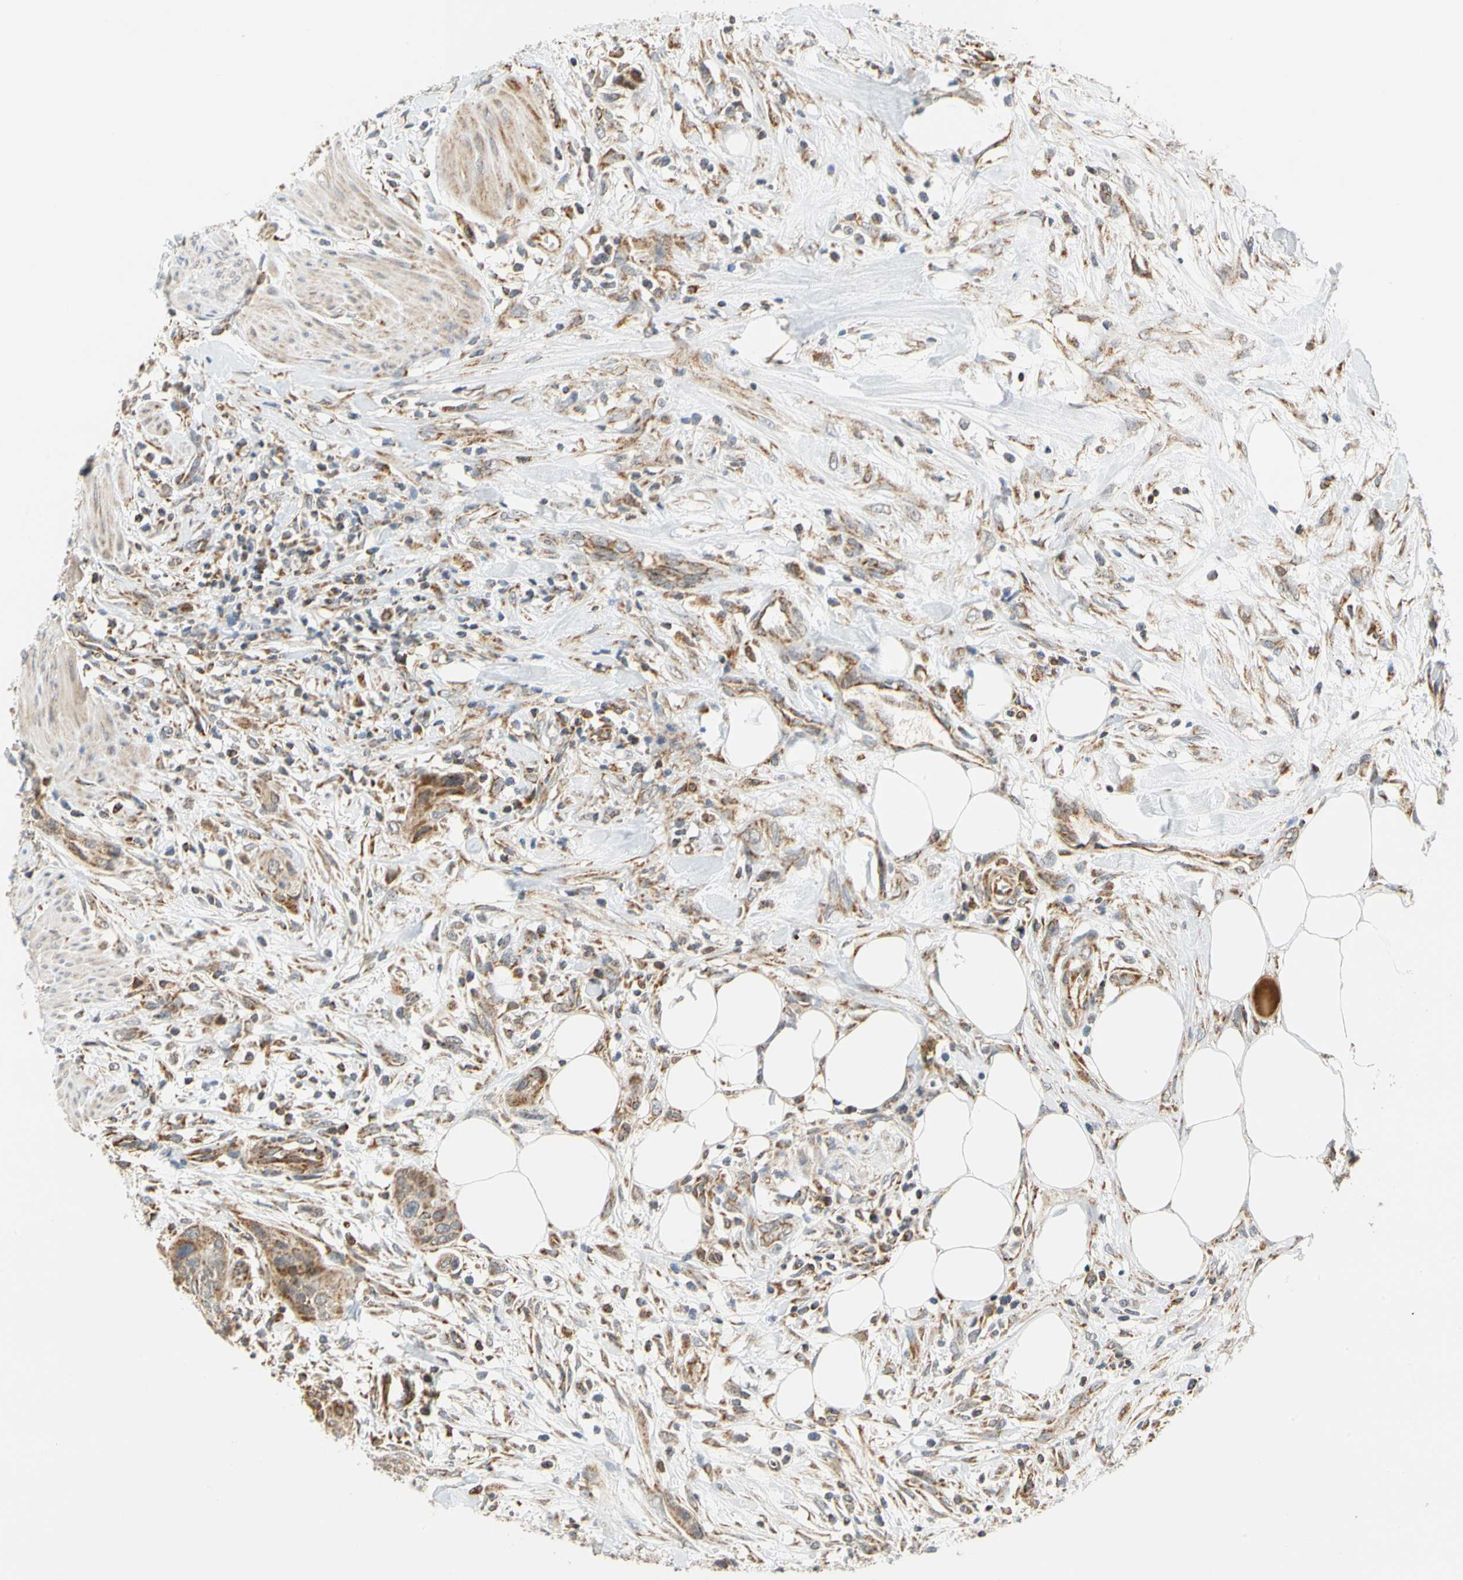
{"staining": {"intensity": "moderate", "quantity": ">75%", "location": "cytoplasmic/membranous"}, "tissue": "urothelial cancer", "cell_type": "Tumor cells", "image_type": "cancer", "snomed": [{"axis": "morphology", "description": "Urothelial carcinoma, High grade"}, {"axis": "topography", "description": "Urinary bladder"}], "caption": "Immunohistochemical staining of urothelial carcinoma (high-grade) displays medium levels of moderate cytoplasmic/membranous expression in approximately >75% of tumor cells.", "gene": "SFXN3", "patient": {"sex": "male", "age": 35}}